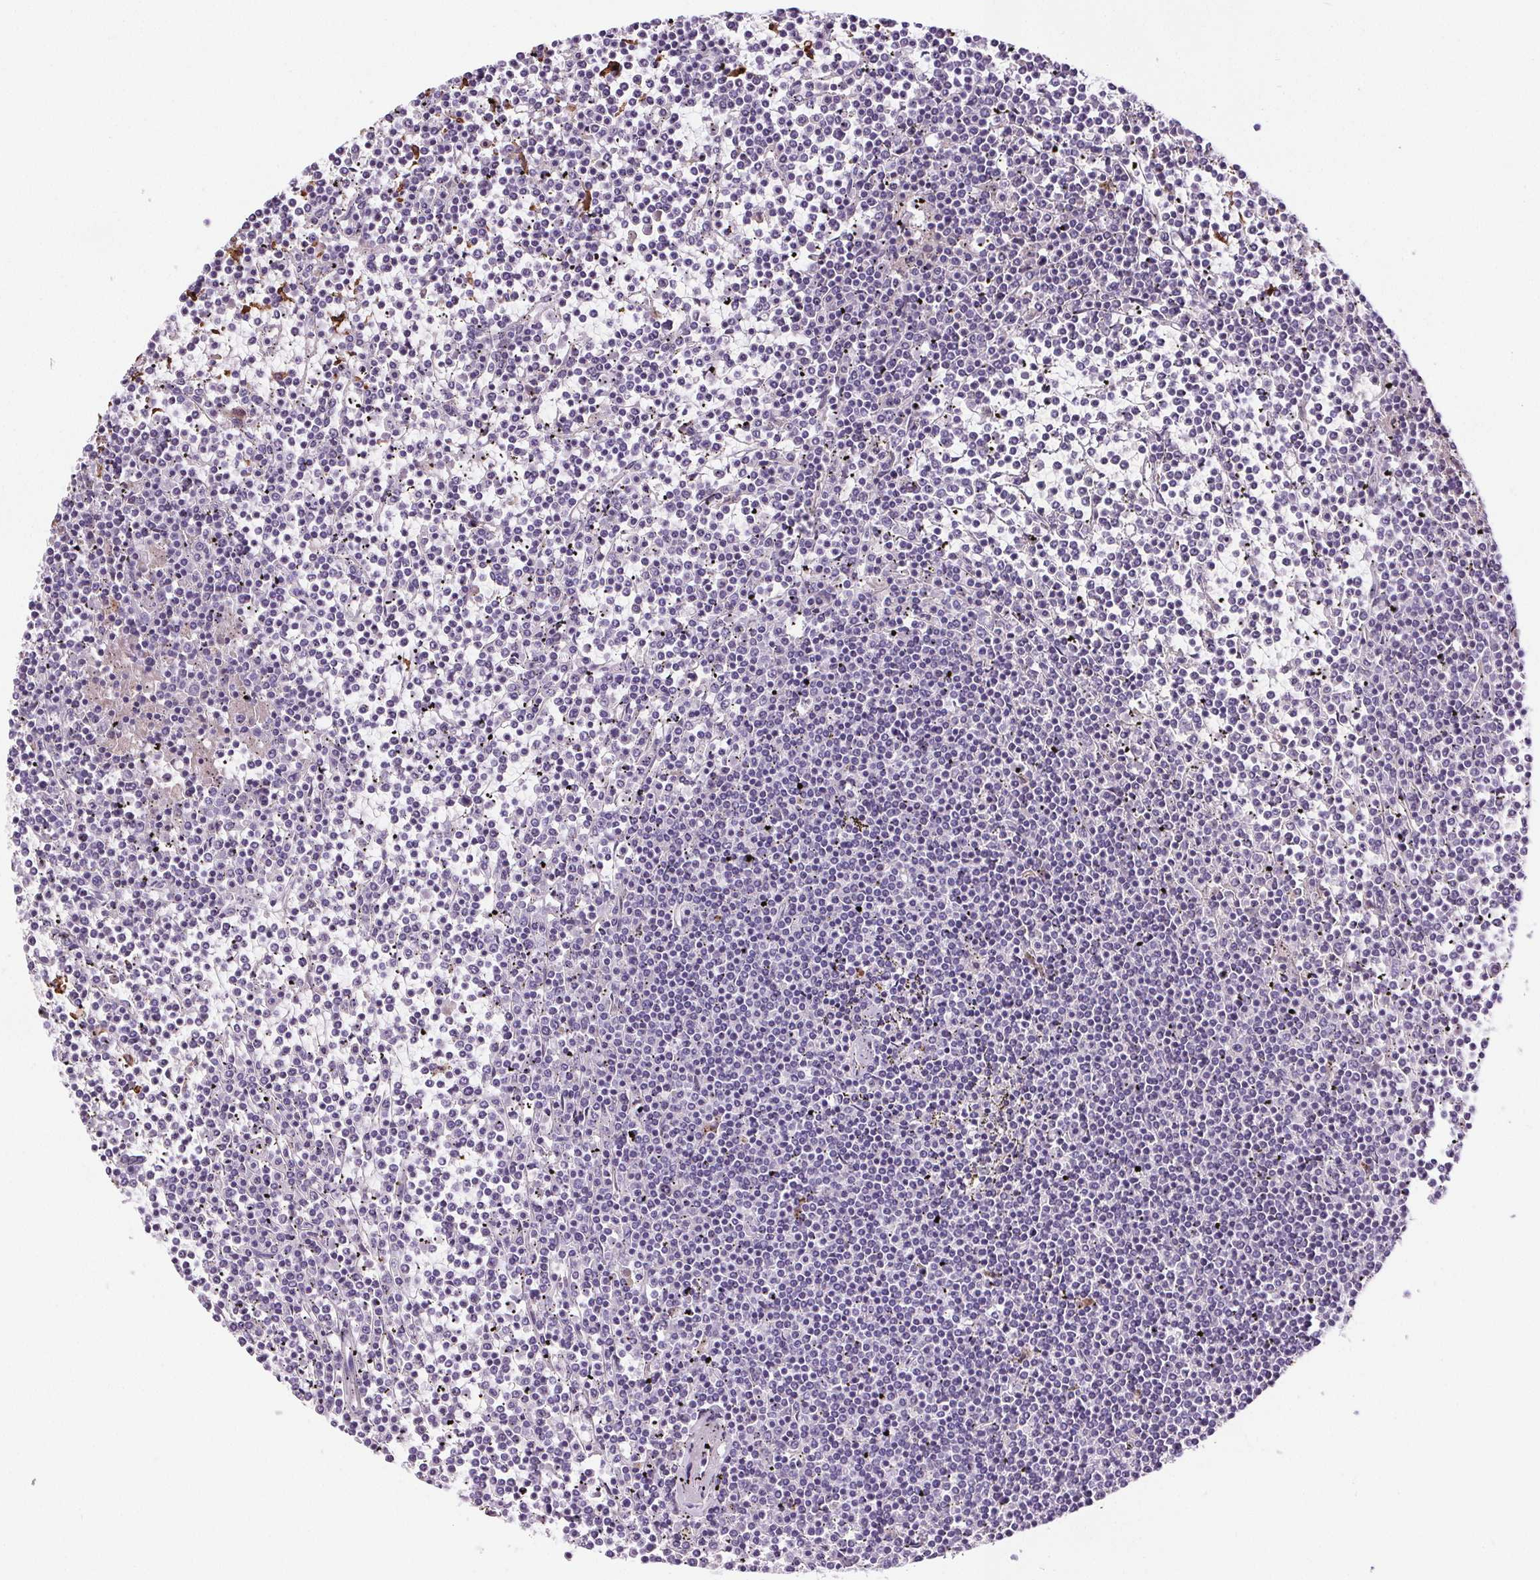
{"staining": {"intensity": "negative", "quantity": "none", "location": "none"}, "tissue": "lymphoma", "cell_type": "Tumor cells", "image_type": "cancer", "snomed": [{"axis": "morphology", "description": "Malignant lymphoma, non-Hodgkin's type, Low grade"}, {"axis": "topography", "description": "Spleen"}], "caption": "DAB immunohistochemical staining of lymphoma demonstrates no significant expression in tumor cells. (DAB (3,3'-diaminobenzidine) immunohistochemistry (IHC) with hematoxylin counter stain).", "gene": "CD5L", "patient": {"sex": "female", "age": 19}}